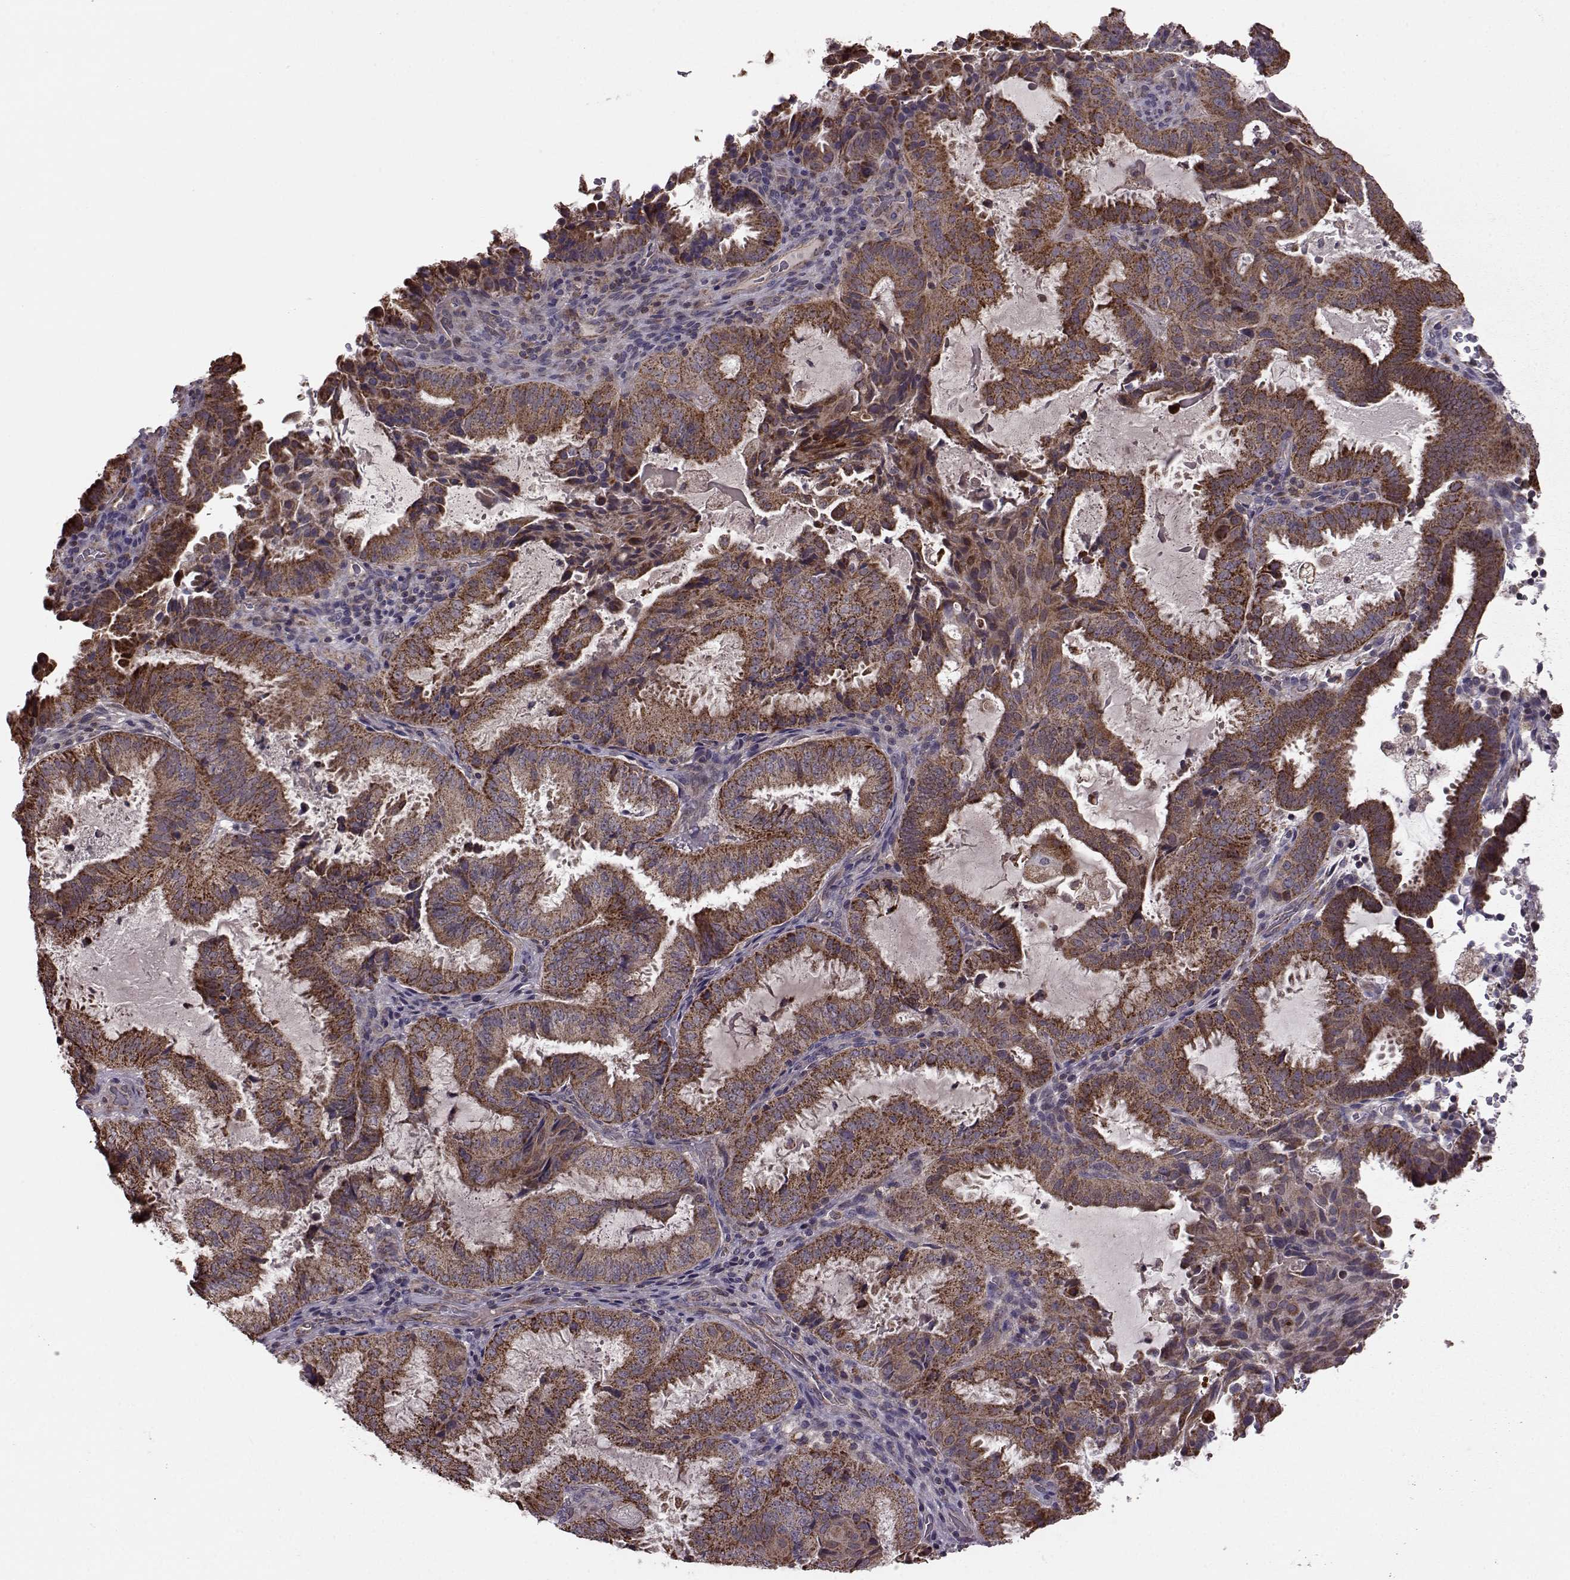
{"staining": {"intensity": "strong", "quantity": ">75%", "location": "cytoplasmic/membranous"}, "tissue": "ovarian cancer", "cell_type": "Tumor cells", "image_type": "cancer", "snomed": [{"axis": "morphology", "description": "Carcinoma, endometroid"}, {"axis": "topography", "description": "Ovary"}], "caption": "Ovarian endometroid carcinoma stained with a brown dye reveals strong cytoplasmic/membranous positive staining in approximately >75% of tumor cells.", "gene": "PUDP", "patient": {"sex": "female", "age": 41}}